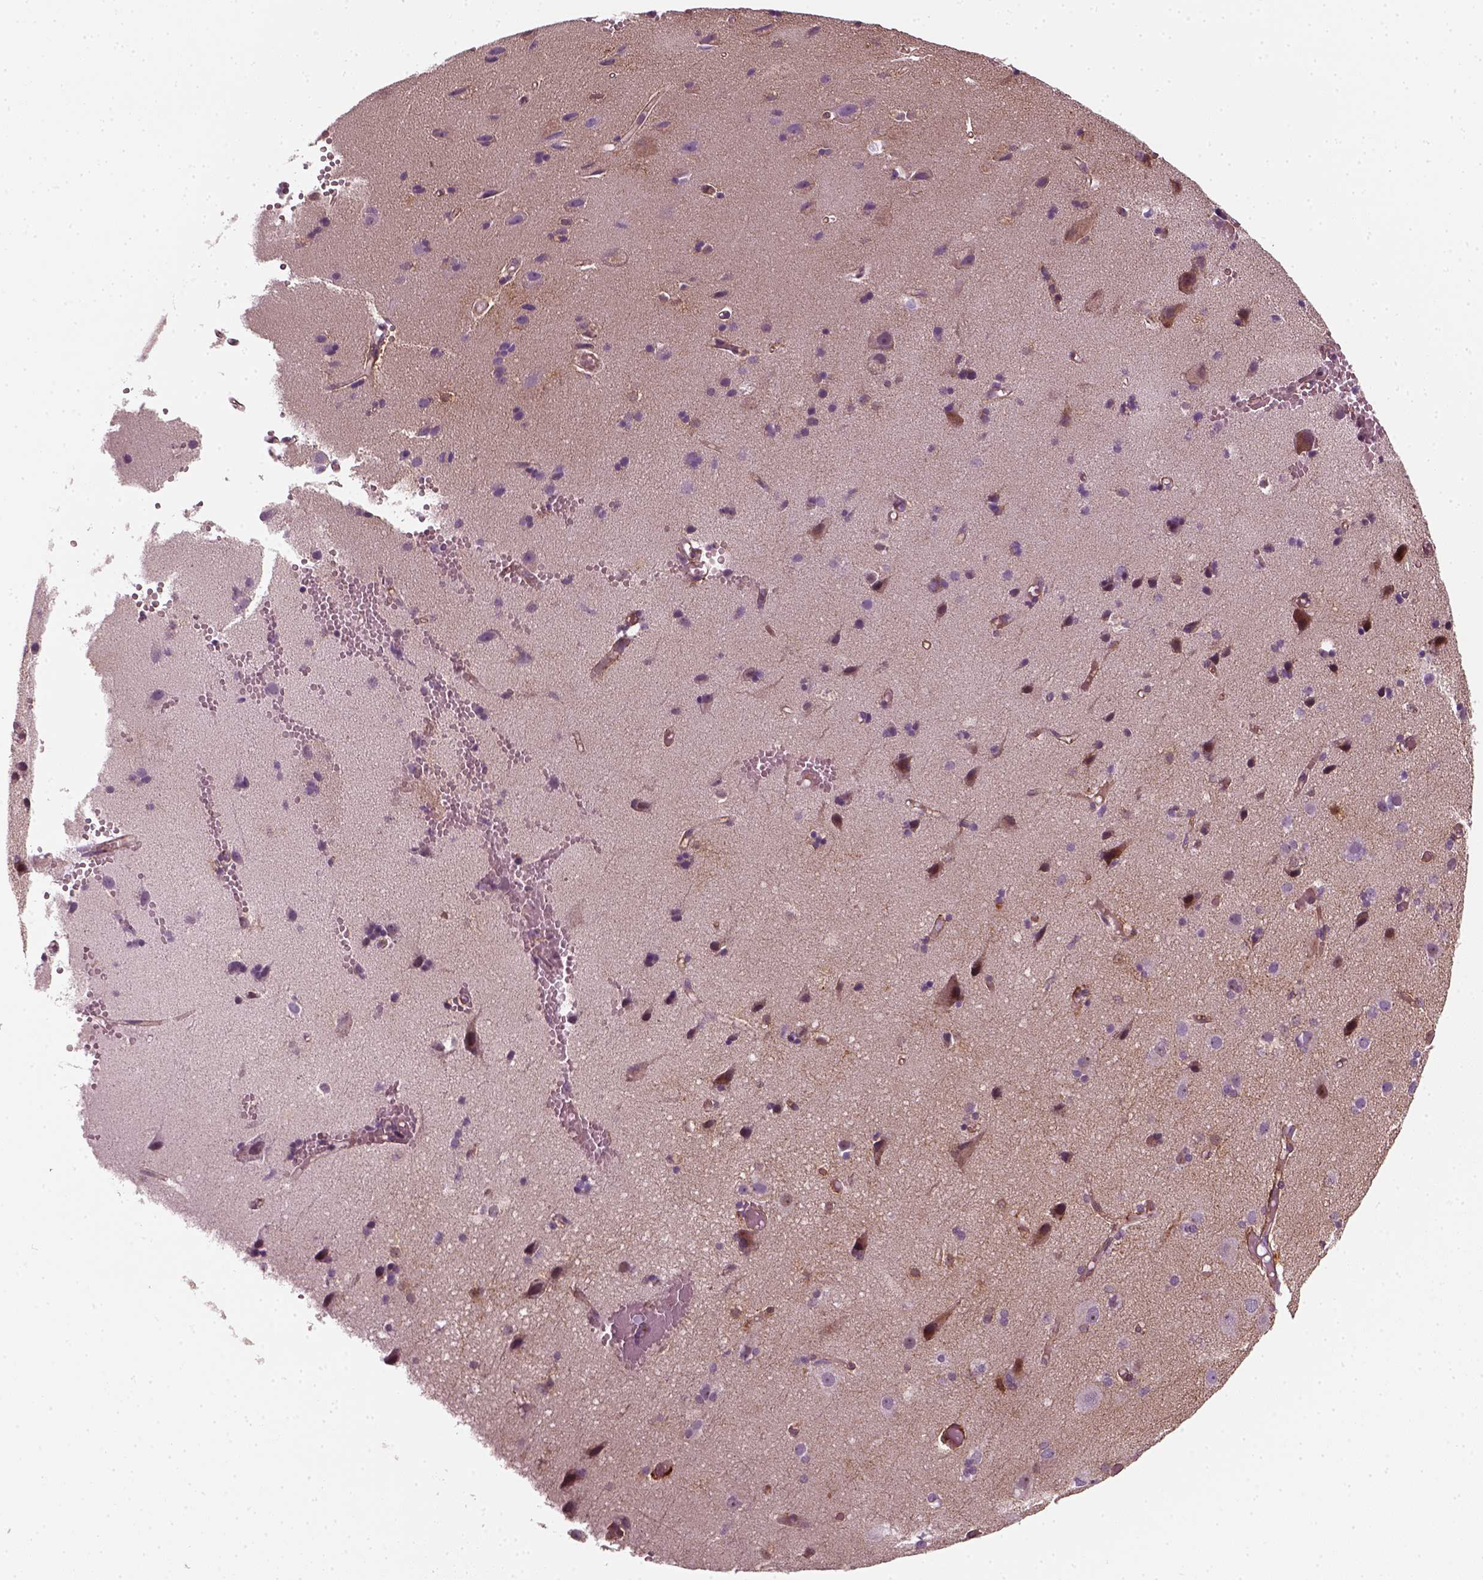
{"staining": {"intensity": "negative", "quantity": "none", "location": "none"}, "tissue": "cerebral cortex", "cell_type": "Endothelial cells", "image_type": "normal", "snomed": [{"axis": "morphology", "description": "Normal tissue, NOS"}, {"axis": "morphology", "description": "Glioma, malignant, High grade"}, {"axis": "topography", "description": "Cerebral cortex"}], "caption": "DAB (3,3'-diaminobenzidine) immunohistochemical staining of benign cerebral cortex reveals no significant positivity in endothelial cells. The staining is performed using DAB brown chromogen with nuclei counter-stained in using hematoxylin.", "gene": "DNASE1L1", "patient": {"sex": "male", "age": 71}}